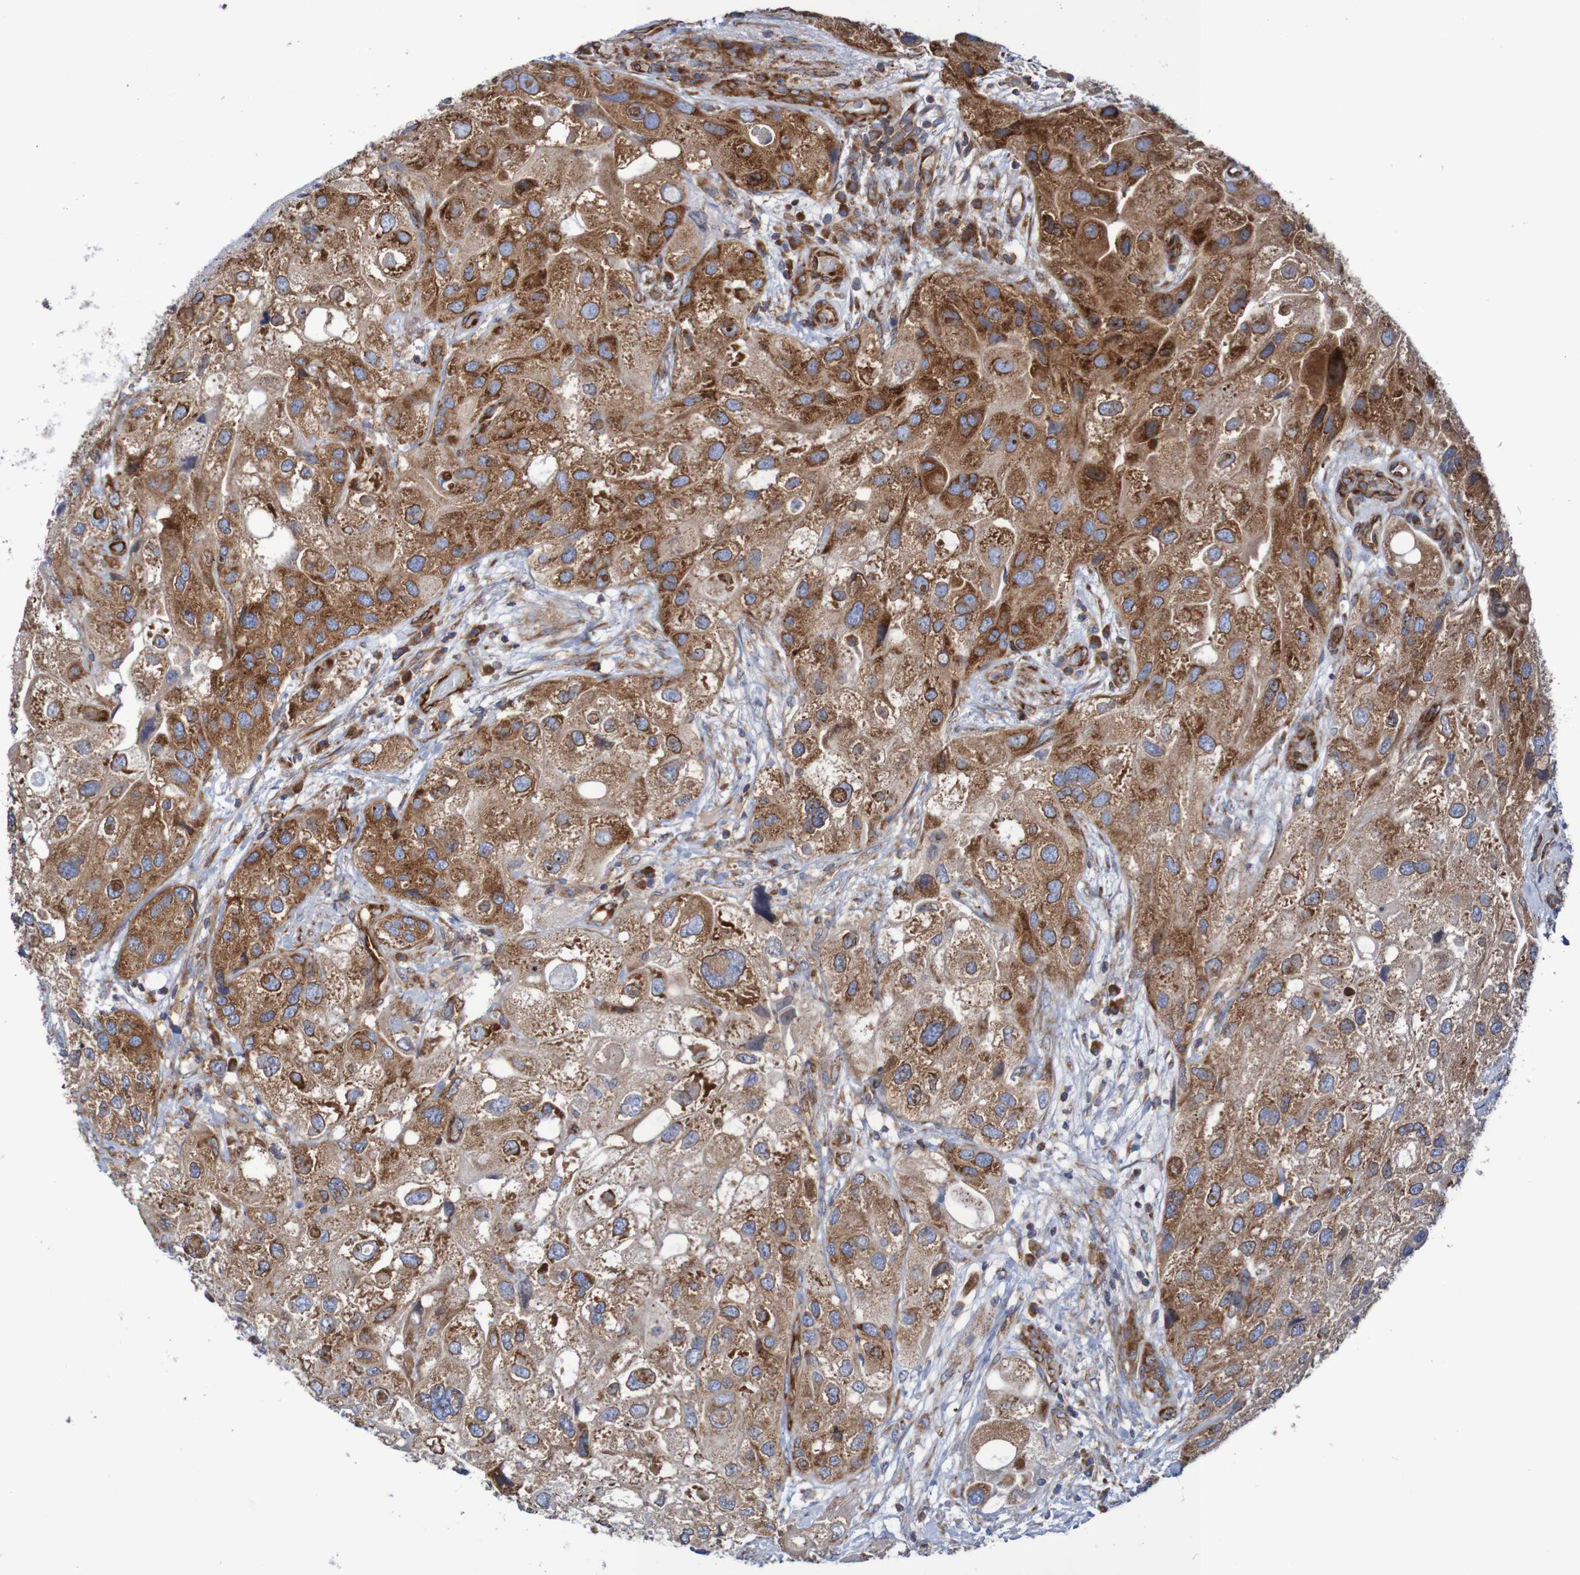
{"staining": {"intensity": "strong", "quantity": ">75%", "location": "cytoplasmic/membranous"}, "tissue": "urothelial cancer", "cell_type": "Tumor cells", "image_type": "cancer", "snomed": [{"axis": "morphology", "description": "Urothelial carcinoma, High grade"}, {"axis": "topography", "description": "Urinary bladder"}], "caption": "Brown immunohistochemical staining in high-grade urothelial carcinoma shows strong cytoplasmic/membranous positivity in approximately >75% of tumor cells.", "gene": "FXR2", "patient": {"sex": "female", "age": 64}}